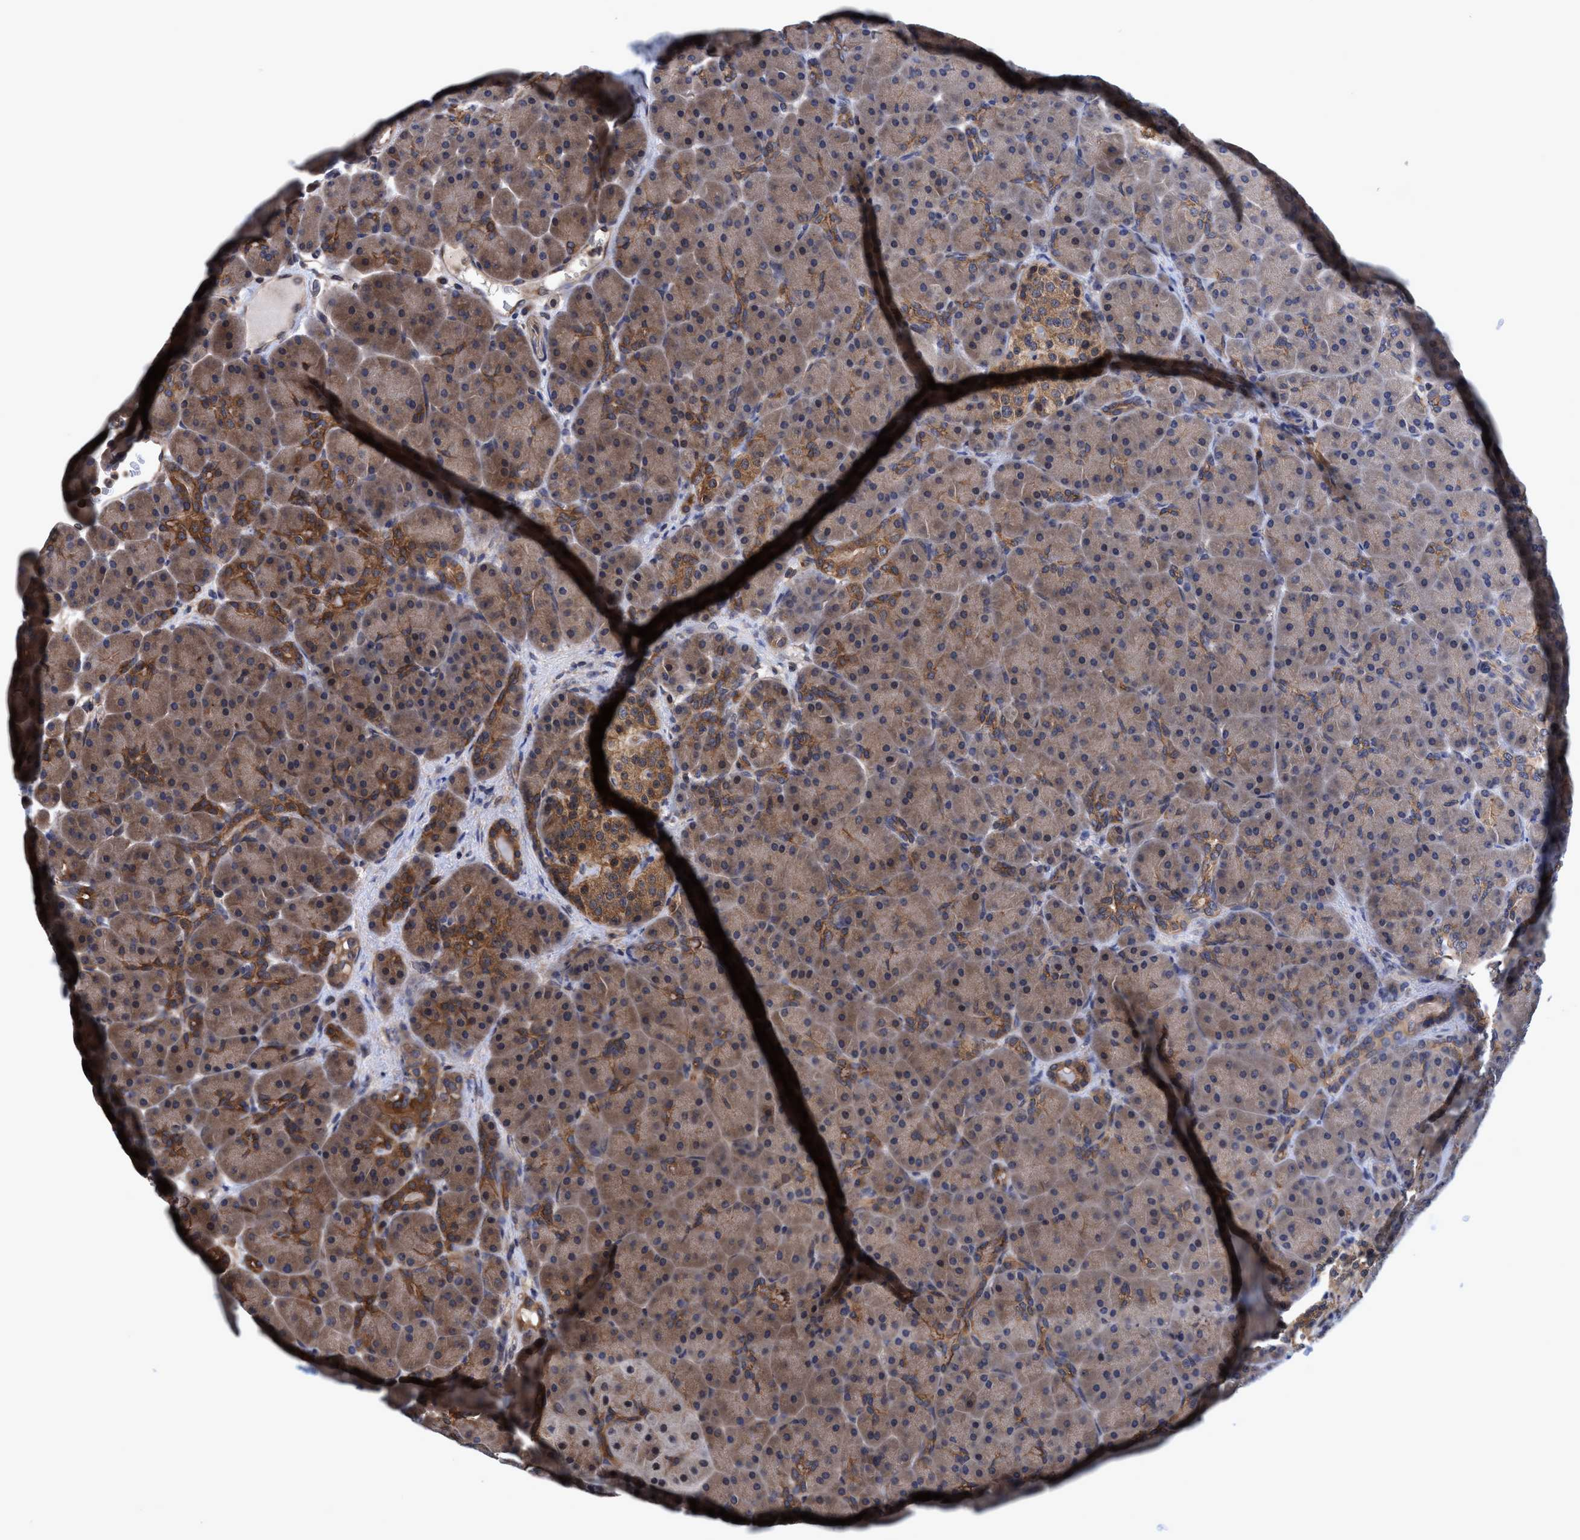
{"staining": {"intensity": "weak", "quantity": ">75%", "location": "cytoplasmic/membranous"}, "tissue": "pancreas", "cell_type": "Exocrine glandular cells", "image_type": "normal", "snomed": [{"axis": "morphology", "description": "Normal tissue, NOS"}, {"axis": "topography", "description": "Pancreas"}], "caption": "IHC staining of unremarkable pancreas, which displays low levels of weak cytoplasmic/membranous positivity in approximately >75% of exocrine glandular cells indicating weak cytoplasmic/membranous protein staining. The staining was performed using DAB (brown) for protein detection and nuclei were counterstained in hematoxylin (blue).", "gene": "CALCOCO2", "patient": {"sex": "male", "age": 66}}